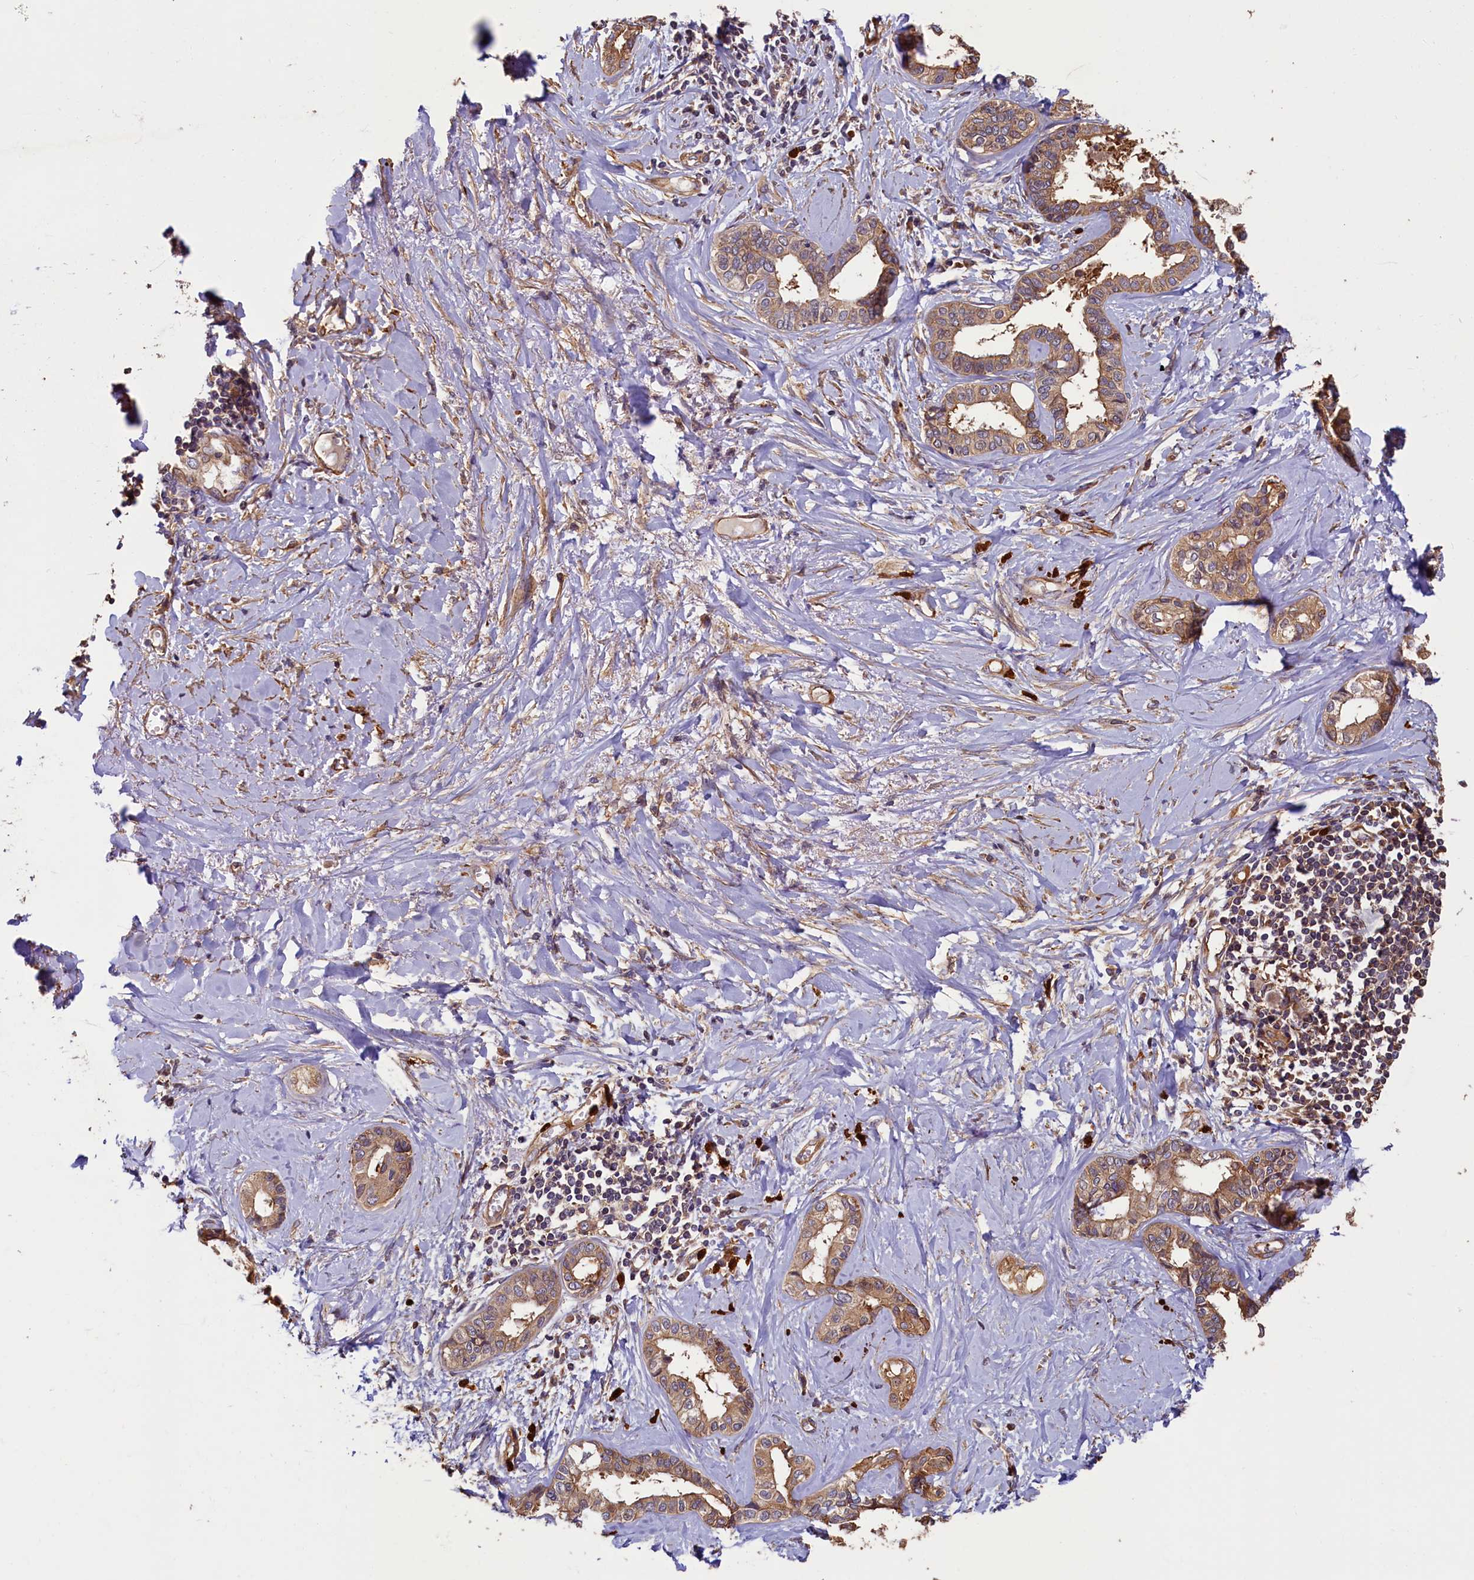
{"staining": {"intensity": "moderate", "quantity": ">75%", "location": "cytoplasmic/membranous"}, "tissue": "liver cancer", "cell_type": "Tumor cells", "image_type": "cancer", "snomed": [{"axis": "morphology", "description": "Cholangiocarcinoma"}, {"axis": "topography", "description": "Liver"}], "caption": "High-power microscopy captured an IHC histopathology image of cholangiocarcinoma (liver), revealing moderate cytoplasmic/membranous positivity in about >75% of tumor cells. The protein of interest is stained brown, and the nuclei are stained in blue (DAB IHC with brightfield microscopy, high magnification).", "gene": "CCDC102B", "patient": {"sex": "female", "age": 77}}